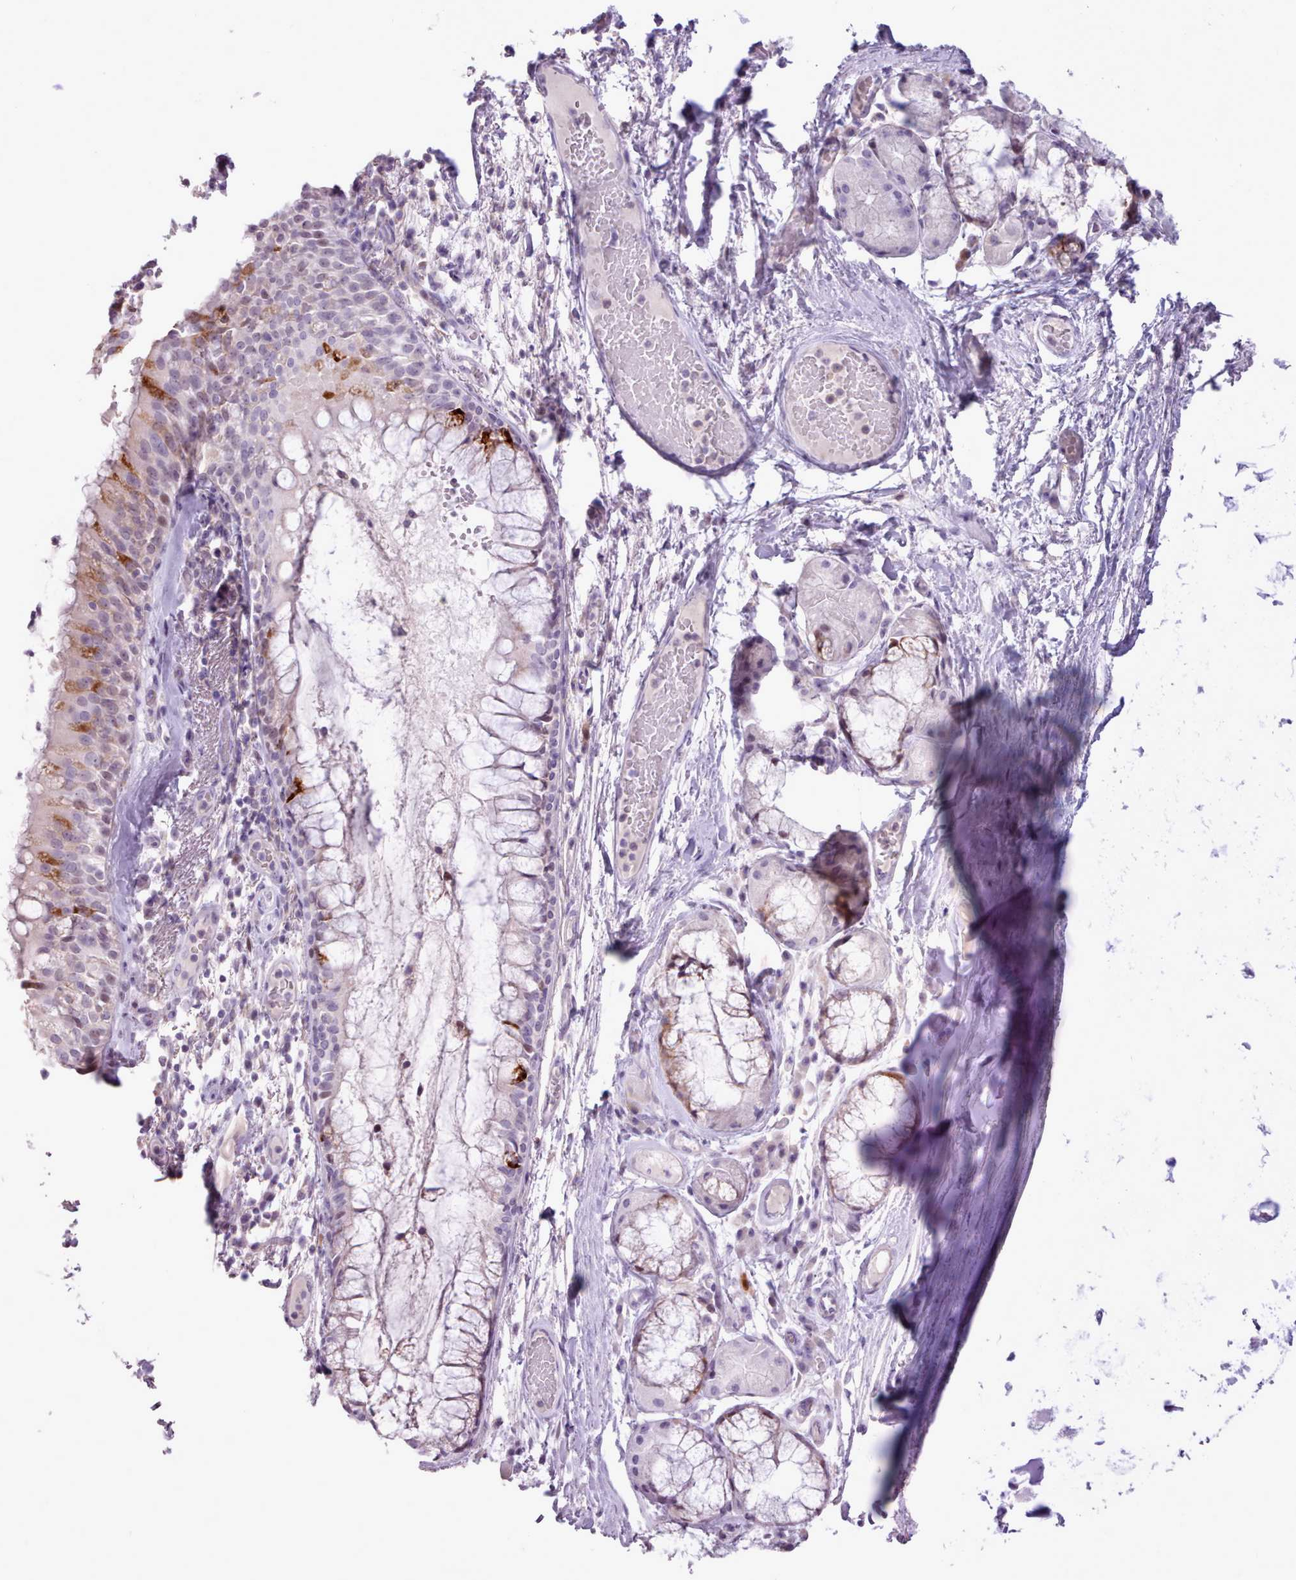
{"staining": {"intensity": "strong", "quantity": "<25%", "location": "cytoplasmic/membranous"}, "tissue": "bronchus", "cell_type": "Respiratory epithelial cells", "image_type": "normal", "snomed": [{"axis": "morphology", "description": "Normal tissue, NOS"}, {"axis": "topography", "description": "Cartilage tissue"}, {"axis": "topography", "description": "Bronchus"}], "caption": "A medium amount of strong cytoplasmic/membranous expression is seen in about <25% of respiratory epithelial cells in normal bronchus.", "gene": "BDKRB2", "patient": {"sex": "male", "age": 63}}